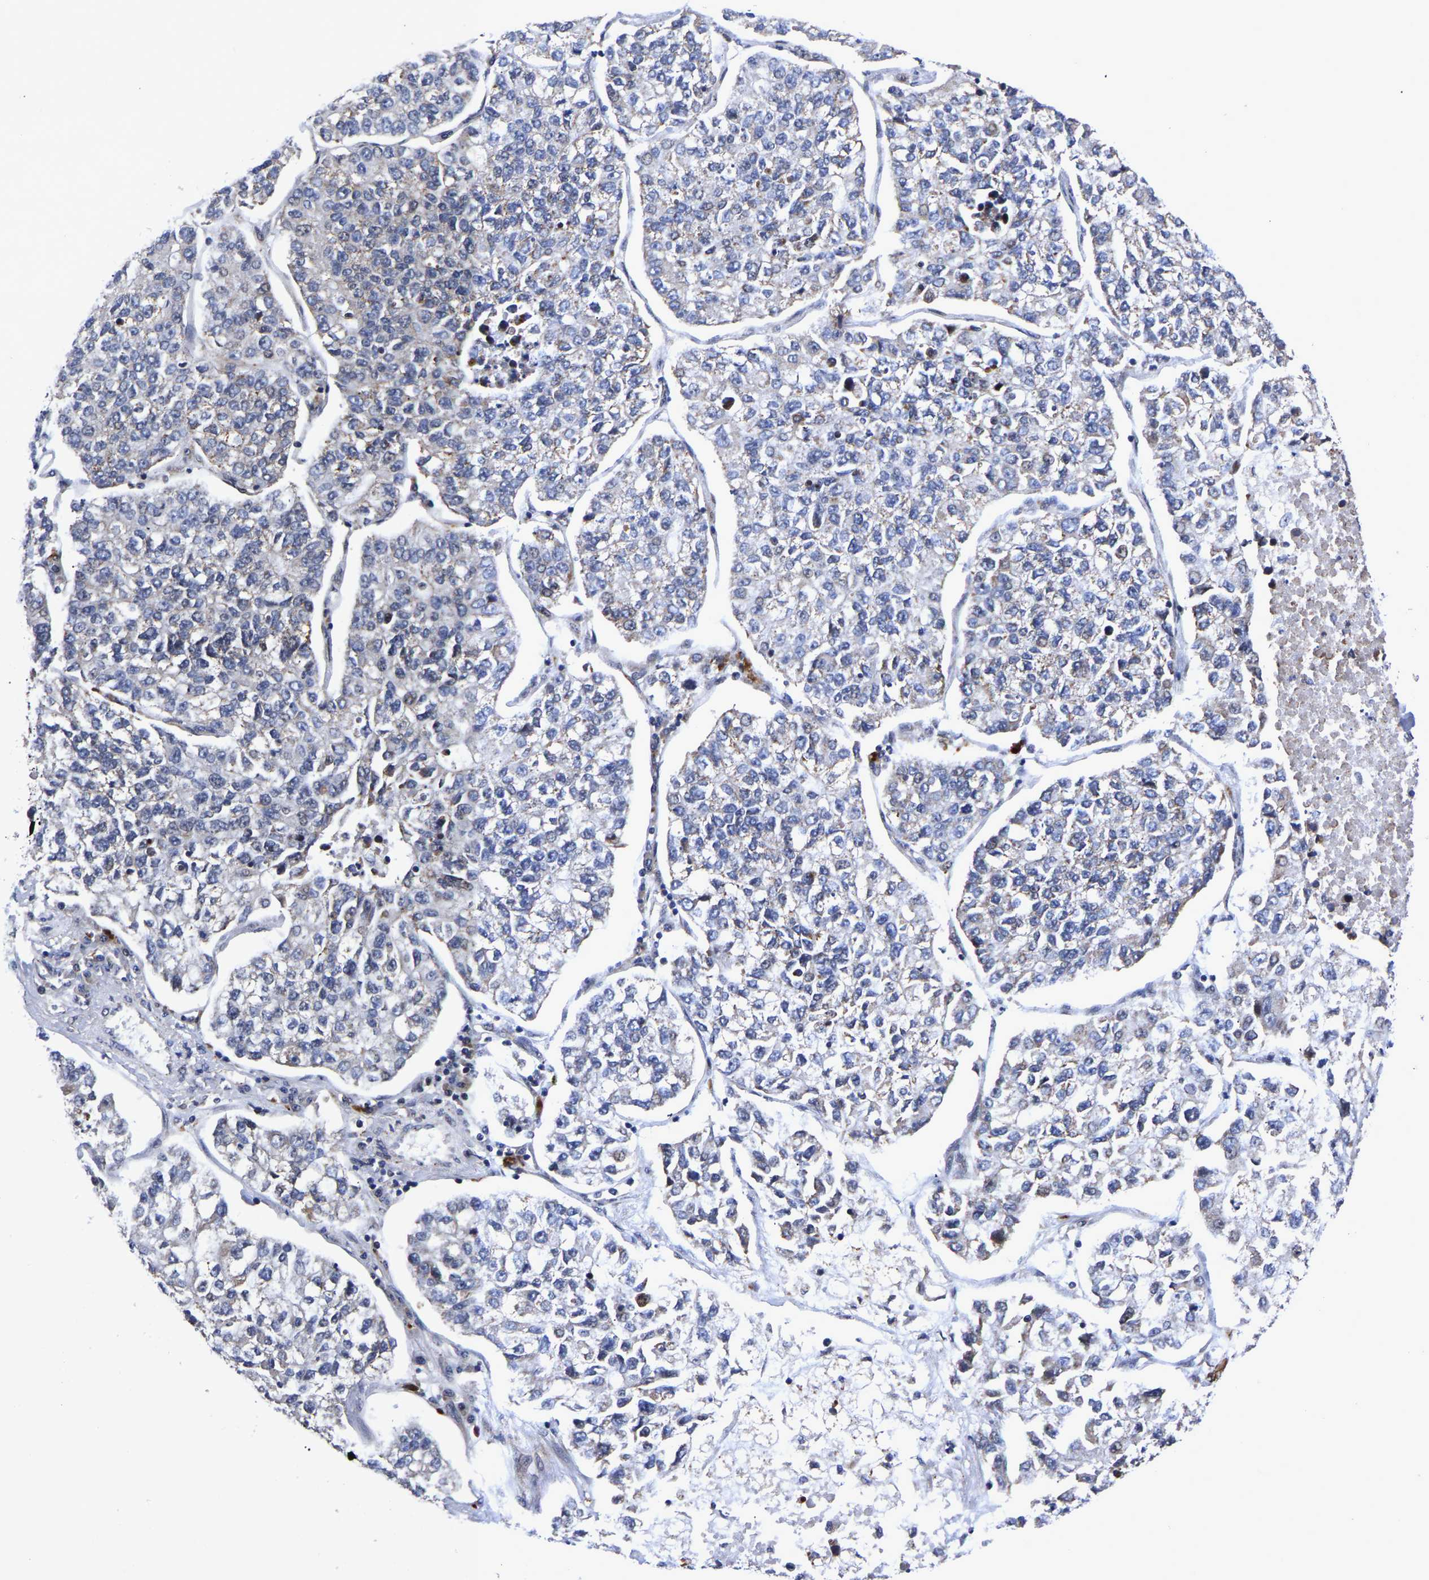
{"staining": {"intensity": "negative", "quantity": "none", "location": "none"}, "tissue": "lung cancer", "cell_type": "Tumor cells", "image_type": "cancer", "snomed": [{"axis": "morphology", "description": "Adenocarcinoma, NOS"}, {"axis": "topography", "description": "Lung"}], "caption": "Protein analysis of adenocarcinoma (lung) exhibits no significant staining in tumor cells.", "gene": "JUNB", "patient": {"sex": "male", "age": 49}}